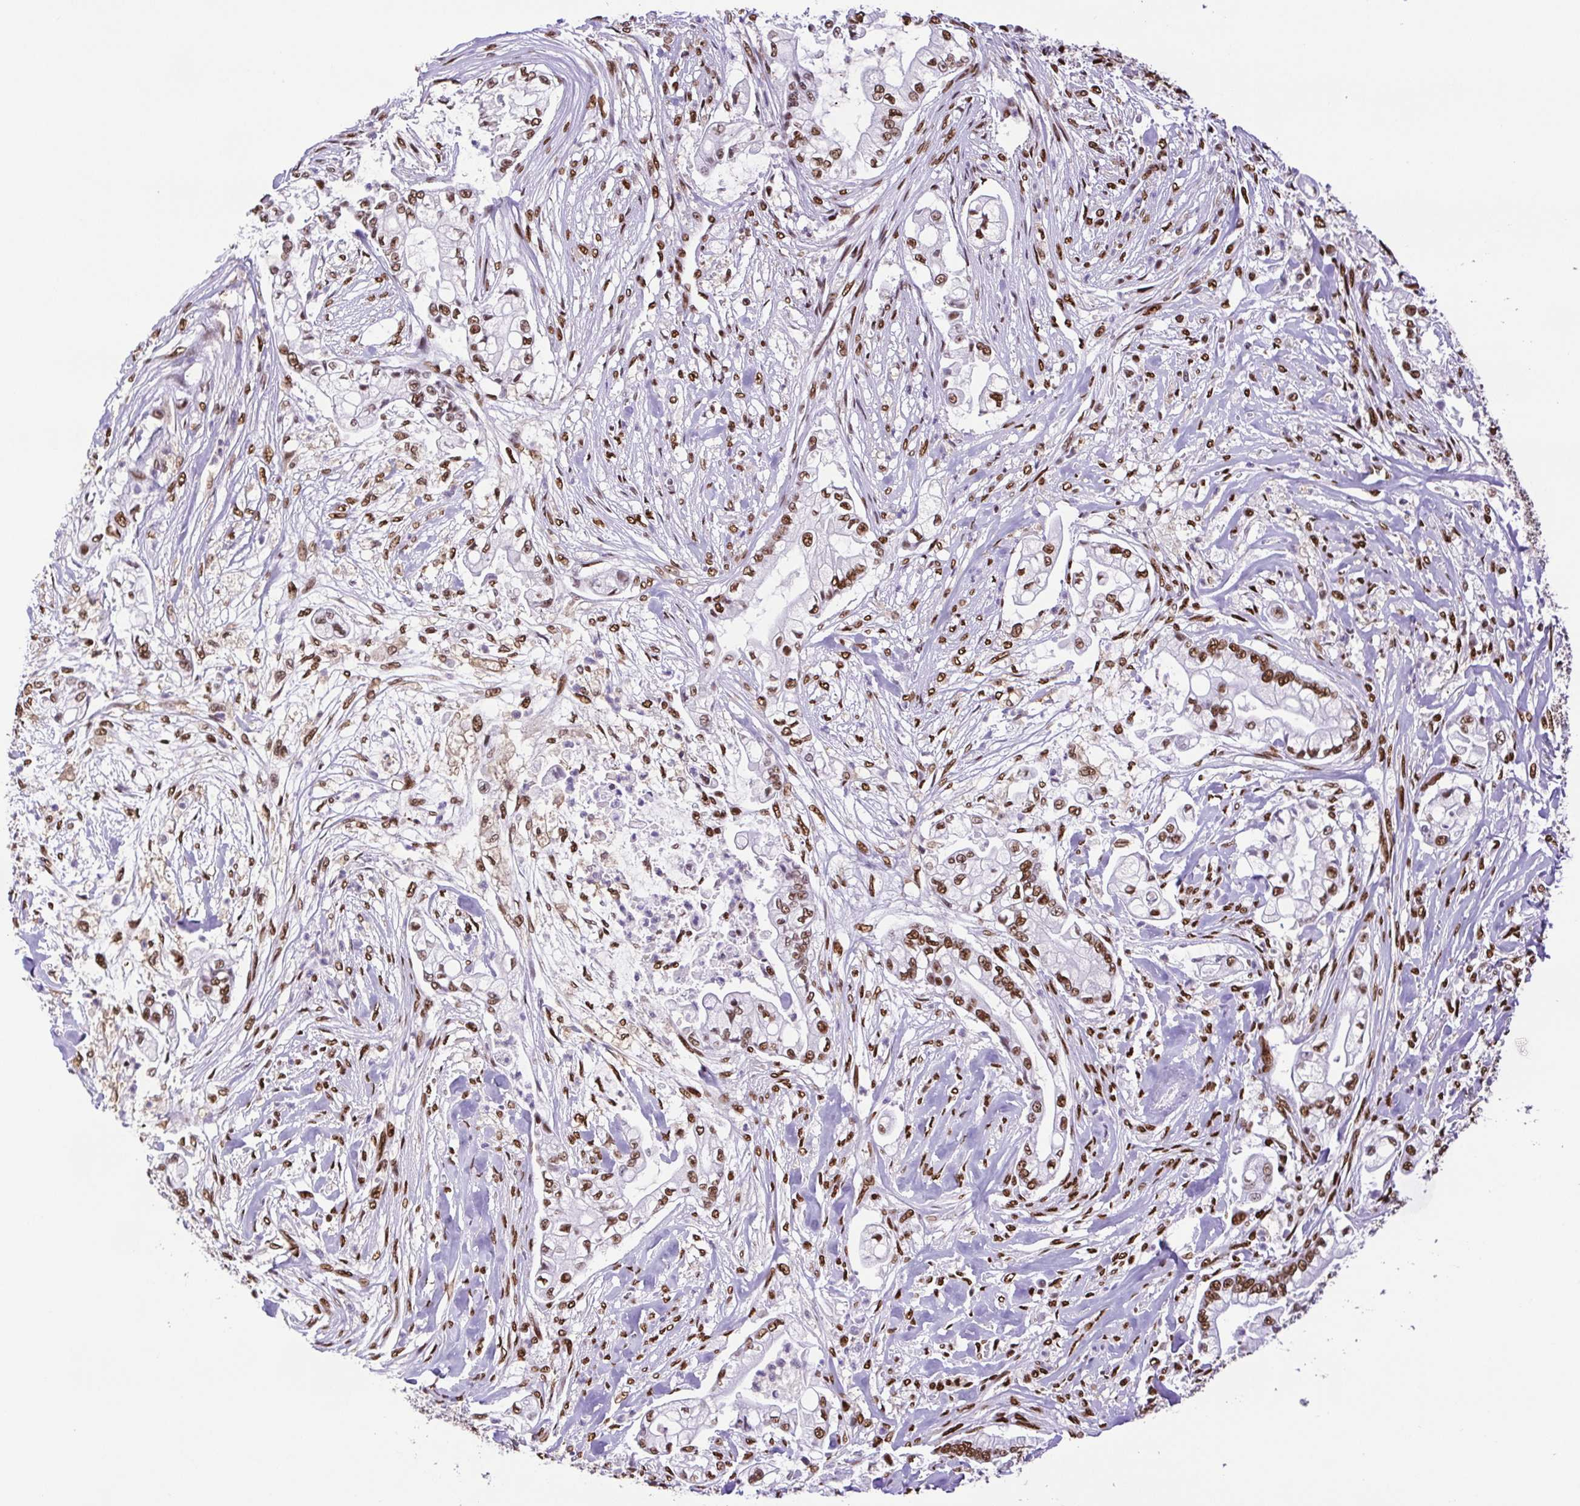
{"staining": {"intensity": "strong", "quantity": ">75%", "location": "nuclear"}, "tissue": "pancreatic cancer", "cell_type": "Tumor cells", "image_type": "cancer", "snomed": [{"axis": "morphology", "description": "Adenocarcinoma, NOS"}, {"axis": "topography", "description": "Pancreas"}], "caption": "Immunohistochemistry photomicrograph of human pancreatic cancer stained for a protein (brown), which reveals high levels of strong nuclear staining in approximately >75% of tumor cells.", "gene": "TRIM28", "patient": {"sex": "female", "age": 69}}